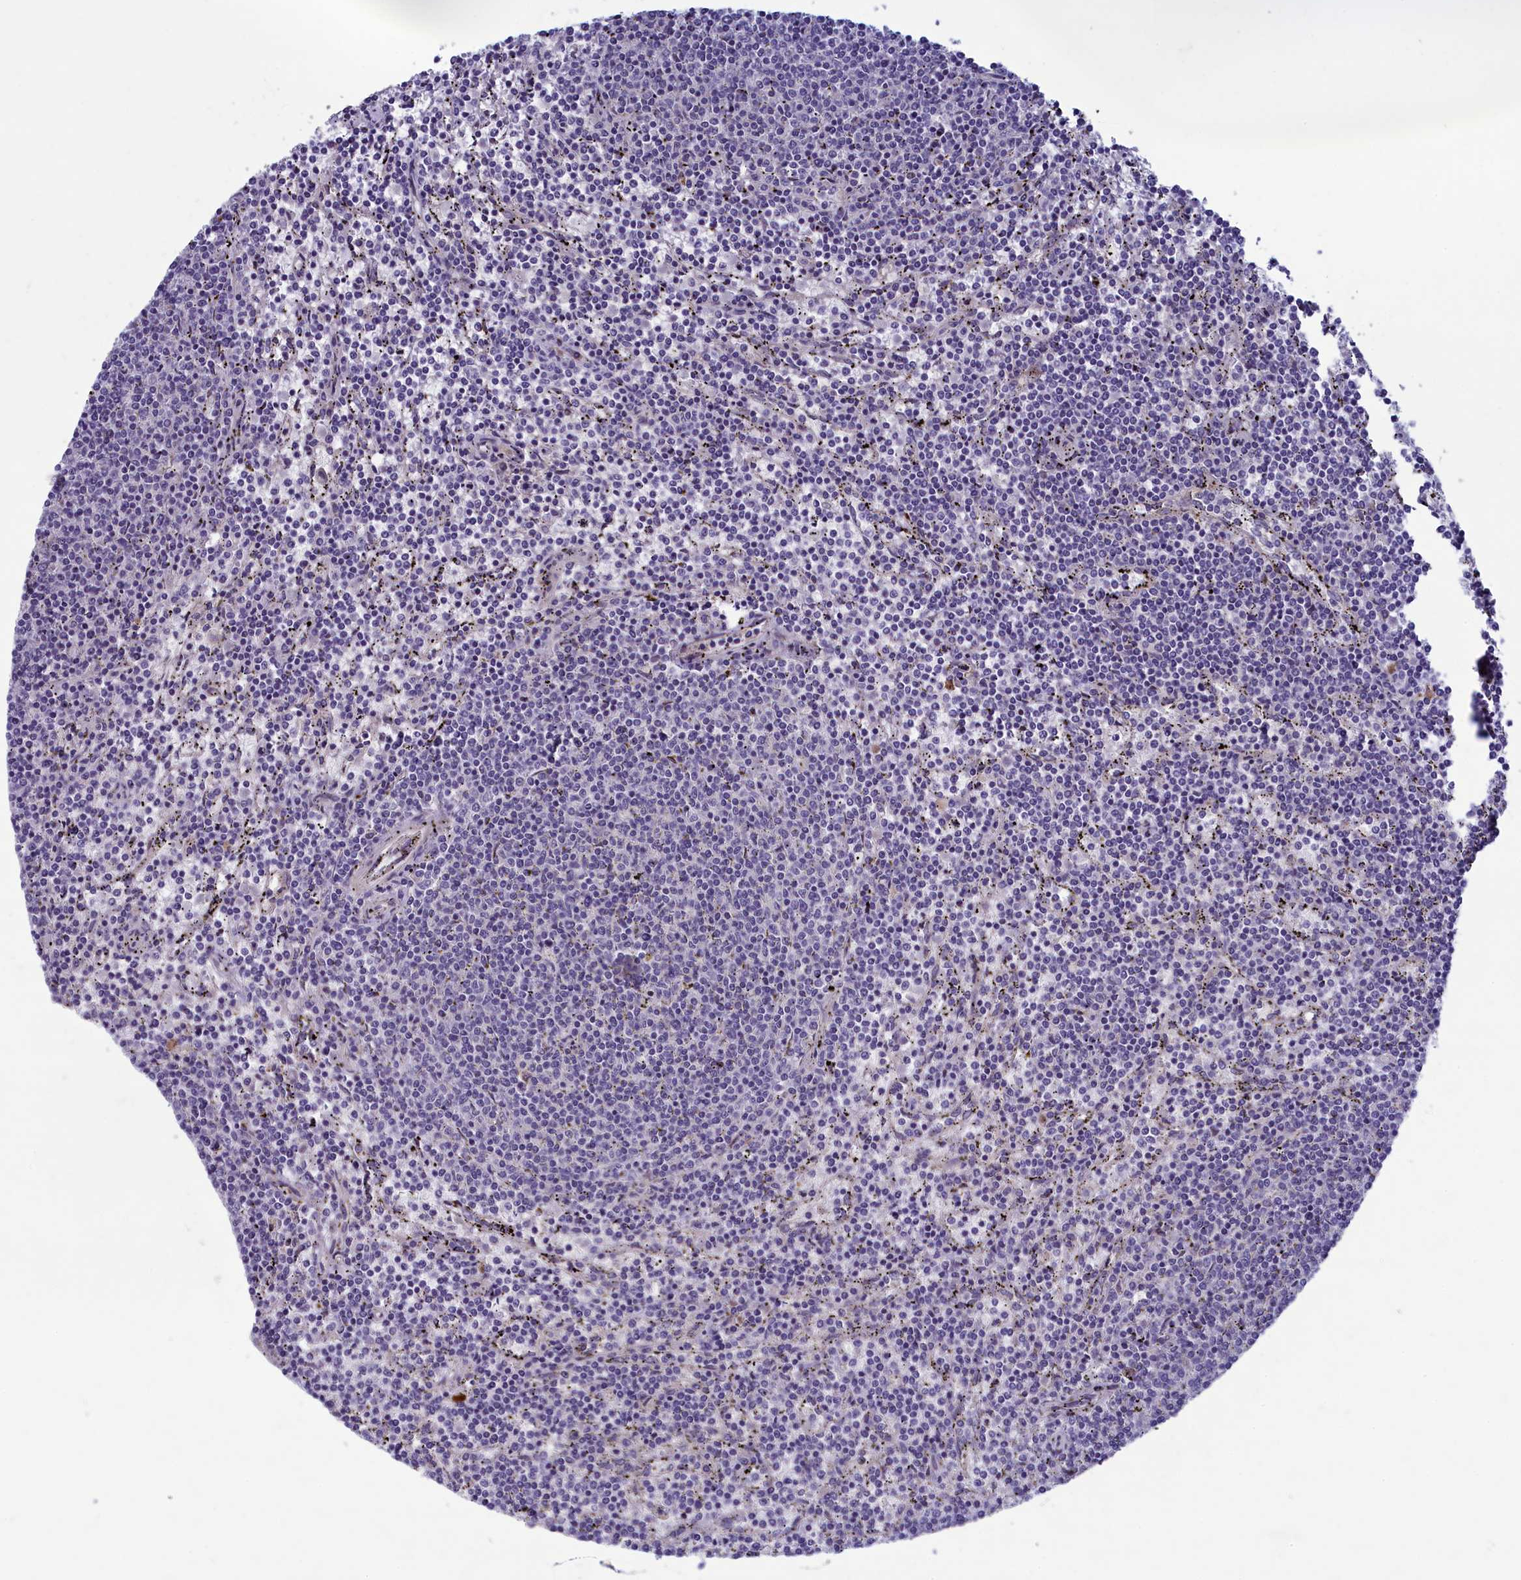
{"staining": {"intensity": "negative", "quantity": "none", "location": "none"}, "tissue": "lymphoma", "cell_type": "Tumor cells", "image_type": "cancer", "snomed": [{"axis": "morphology", "description": "Malignant lymphoma, non-Hodgkin's type, Low grade"}, {"axis": "topography", "description": "Spleen"}], "caption": "Immunohistochemical staining of low-grade malignant lymphoma, non-Hodgkin's type reveals no significant positivity in tumor cells. Nuclei are stained in blue.", "gene": "PLEKHG6", "patient": {"sex": "female", "age": 50}}